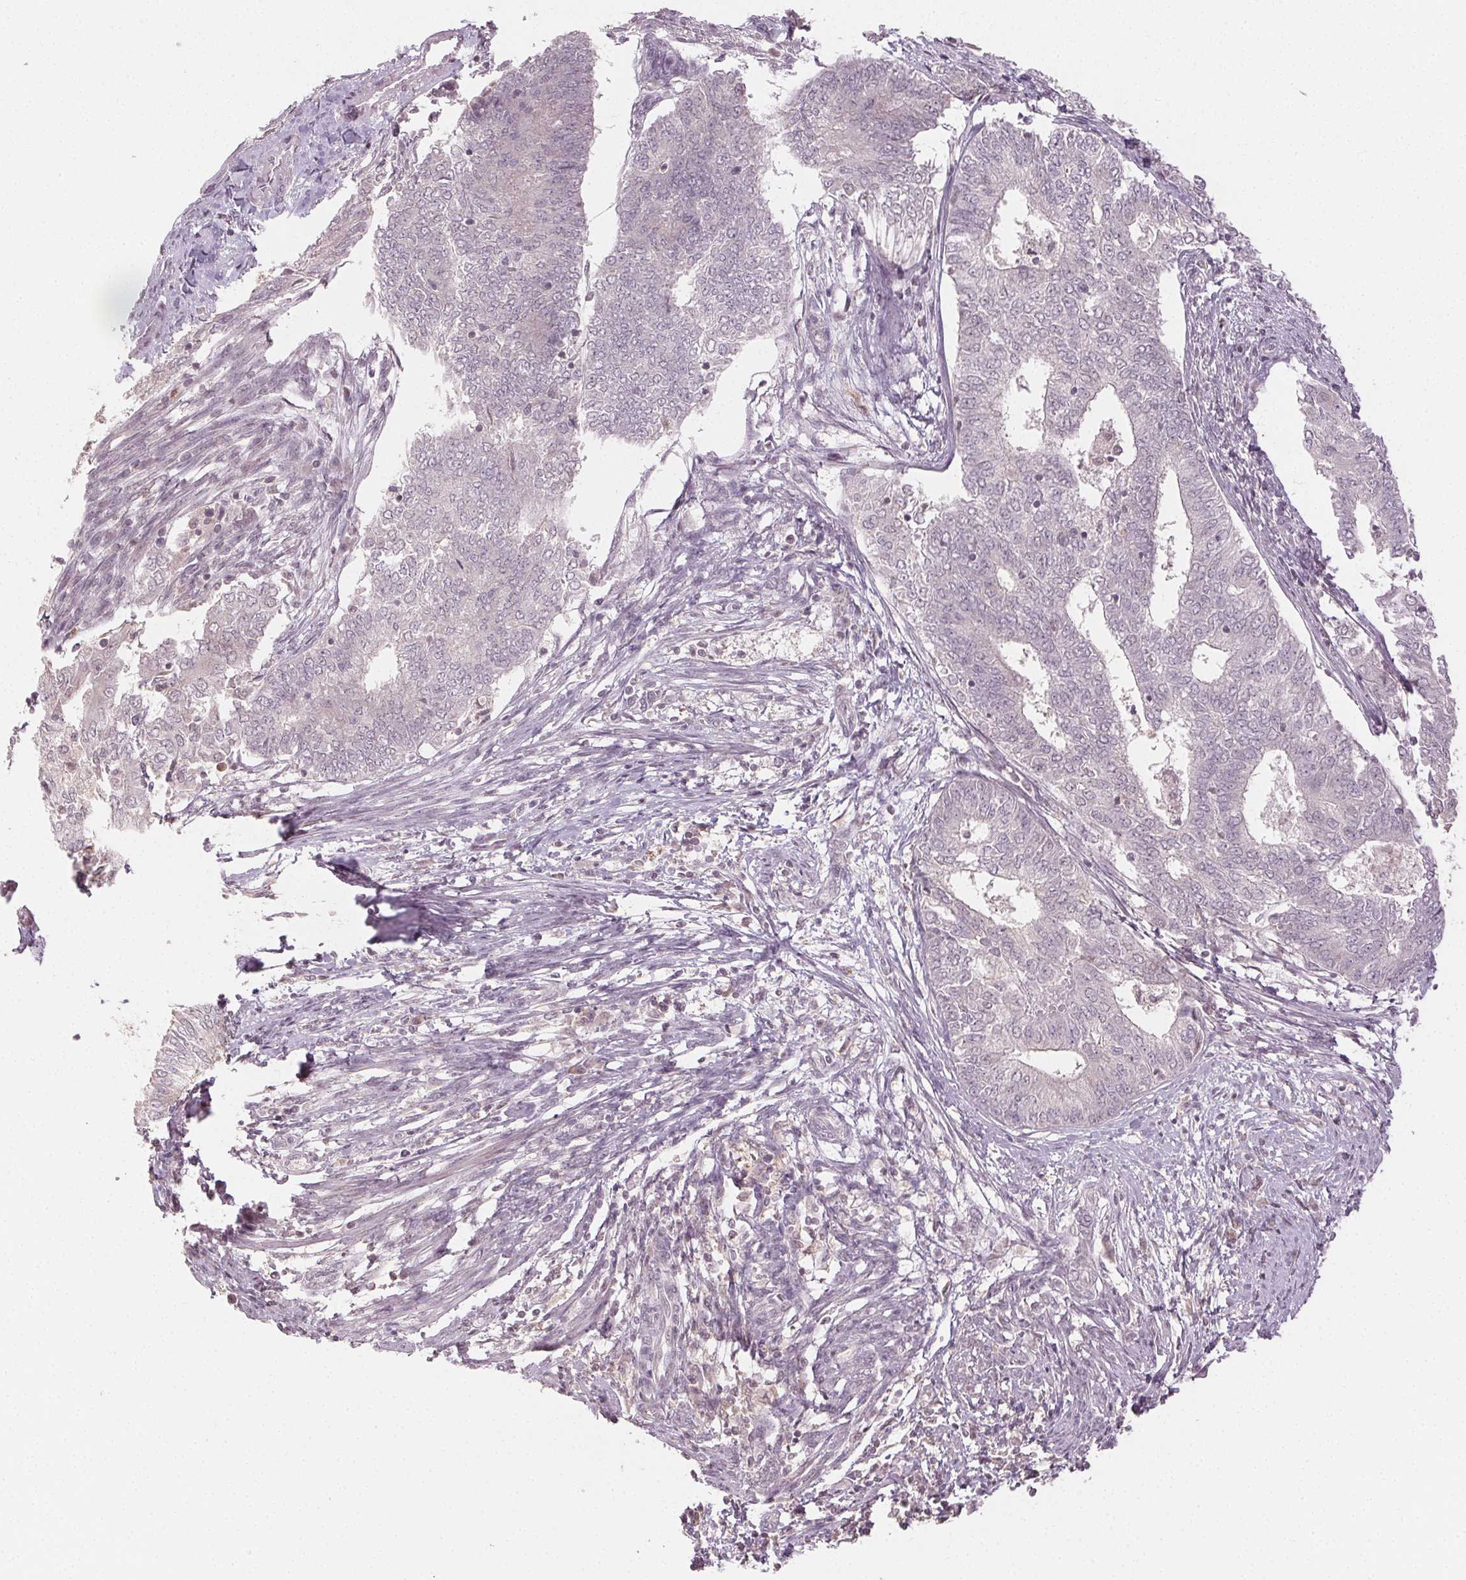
{"staining": {"intensity": "negative", "quantity": "none", "location": "none"}, "tissue": "endometrial cancer", "cell_type": "Tumor cells", "image_type": "cancer", "snomed": [{"axis": "morphology", "description": "Adenocarcinoma, NOS"}, {"axis": "topography", "description": "Endometrium"}], "caption": "A high-resolution histopathology image shows immunohistochemistry staining of endometrial cancer, which demonstrates no significant staining in tumor cells.", "gene": "MAPK14", "patient": {"sex": "female", "age": 62}}